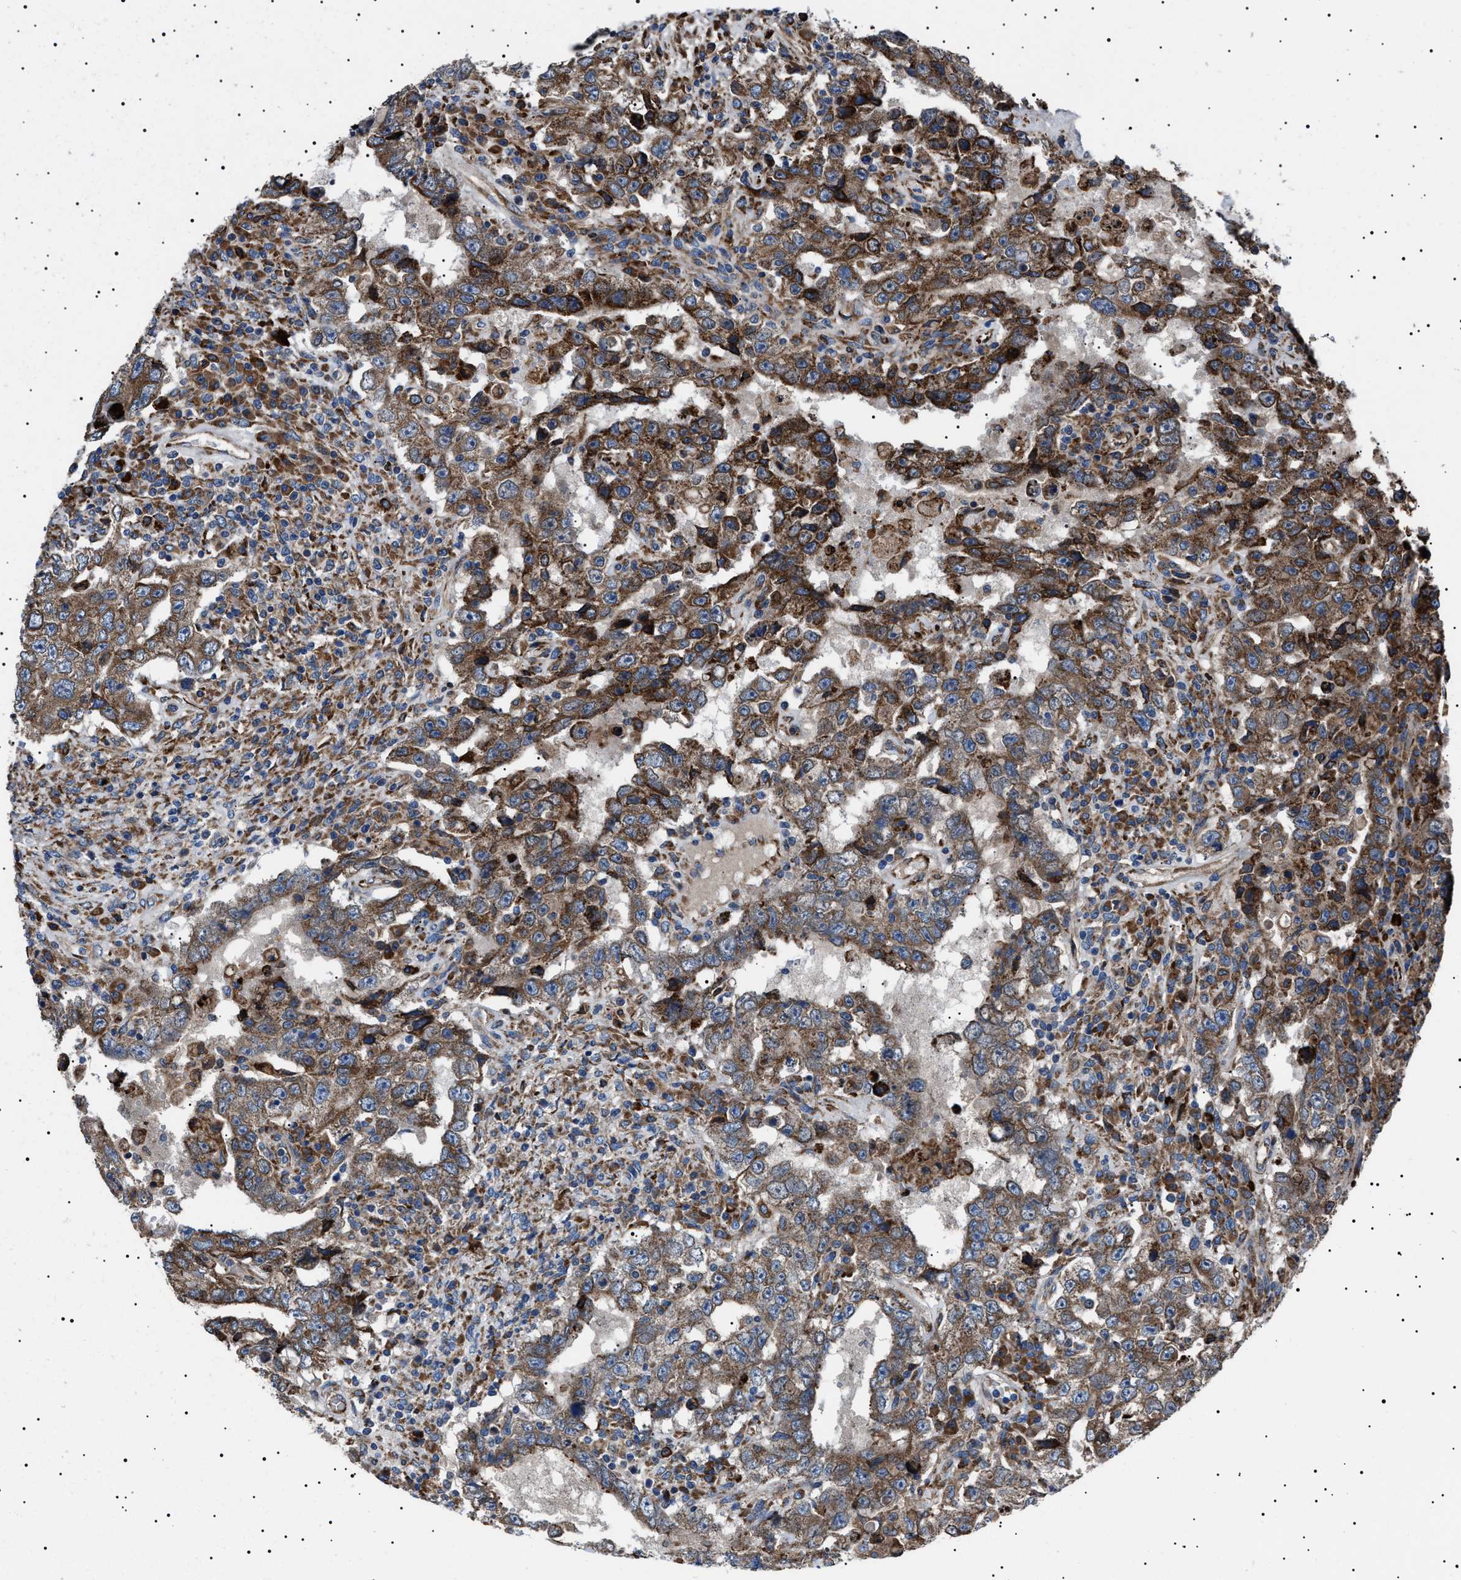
{"staining": {"intensity": "moderate", "quantity": ">75%", "location": "cytoplasmic/membranous"}, "tissue": "testis cancer", "cell_type": "Tumor cells", "image_type": "cancer", "snomed": [{"axis": "morphology", "description": "Carcinoma, Embryonal, NOS"}, {"axis": "topography", "description": "Testis"}], "caption": "The image demonstrates staining of embryonal carcinoma (testis), revealing moderate cytoplasmic/membranous protein expression (brown color) within tumor cells.", "gene": "TOP1MT", "patient": {"sex": "male", "age": 26}}